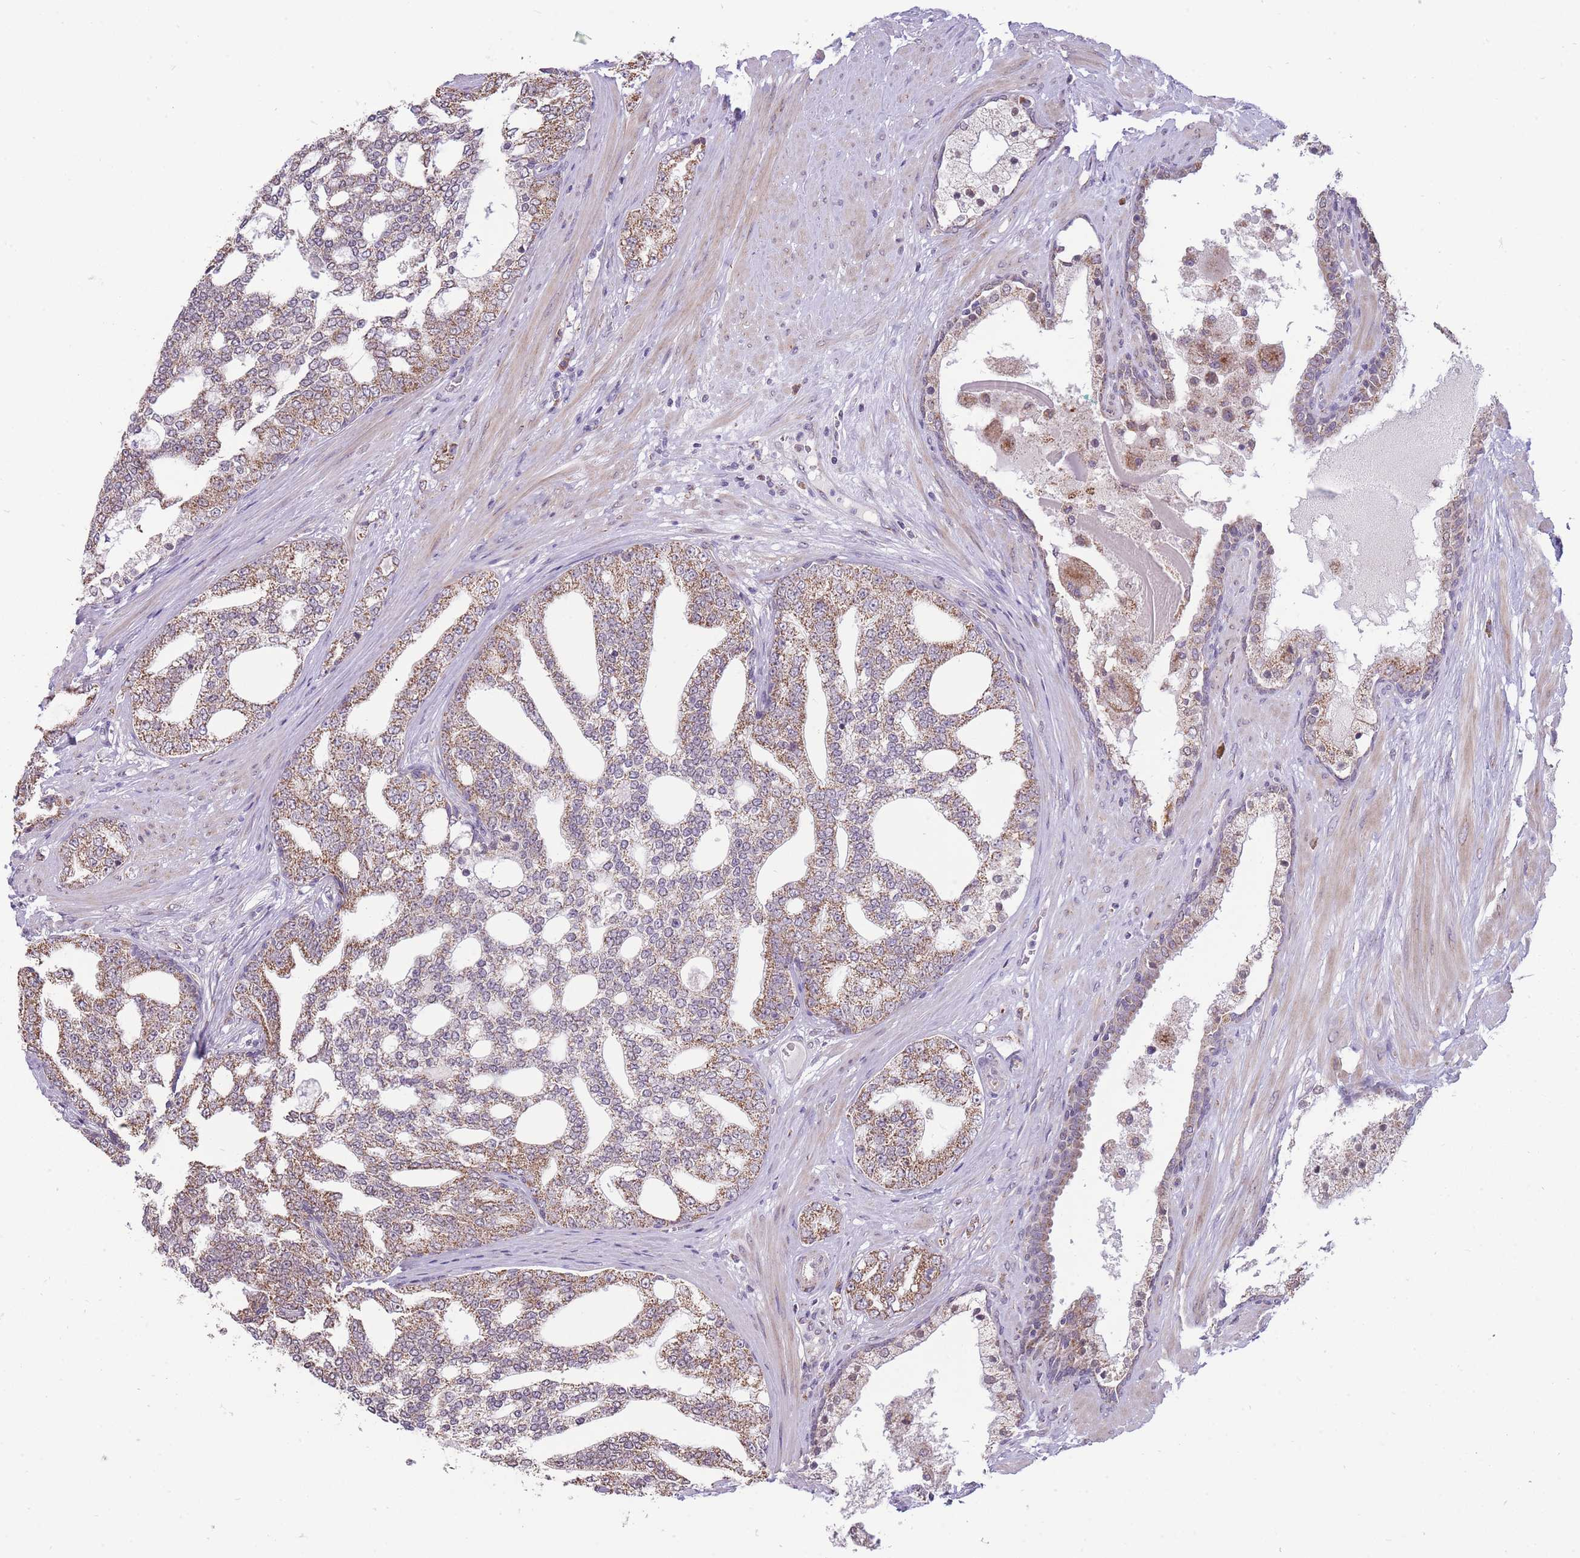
{"staining": {"intensity": "moderate", "quantity": "25%-75%", "location": "cytoplasmic/membranous"}, "tissue": "prostate cancer", "cell_type": "Tumor cells", "image_type": "cancer", "snomed": [{"axis": "morphology", "description": "Adenocarcinoma, High grade"}, {"axis": "topography", "description": "Prostate"}], "caption": "Immunohistochemistry histopathology image of human prostate cancer stained for a protein (brown), which exhibits medium levels of moderate cytoplasmic/membranous staining in approximately 25%-75% of tumor cells.", "gene": "NELL1", "patient": {"sex": "male", "age": 64}}